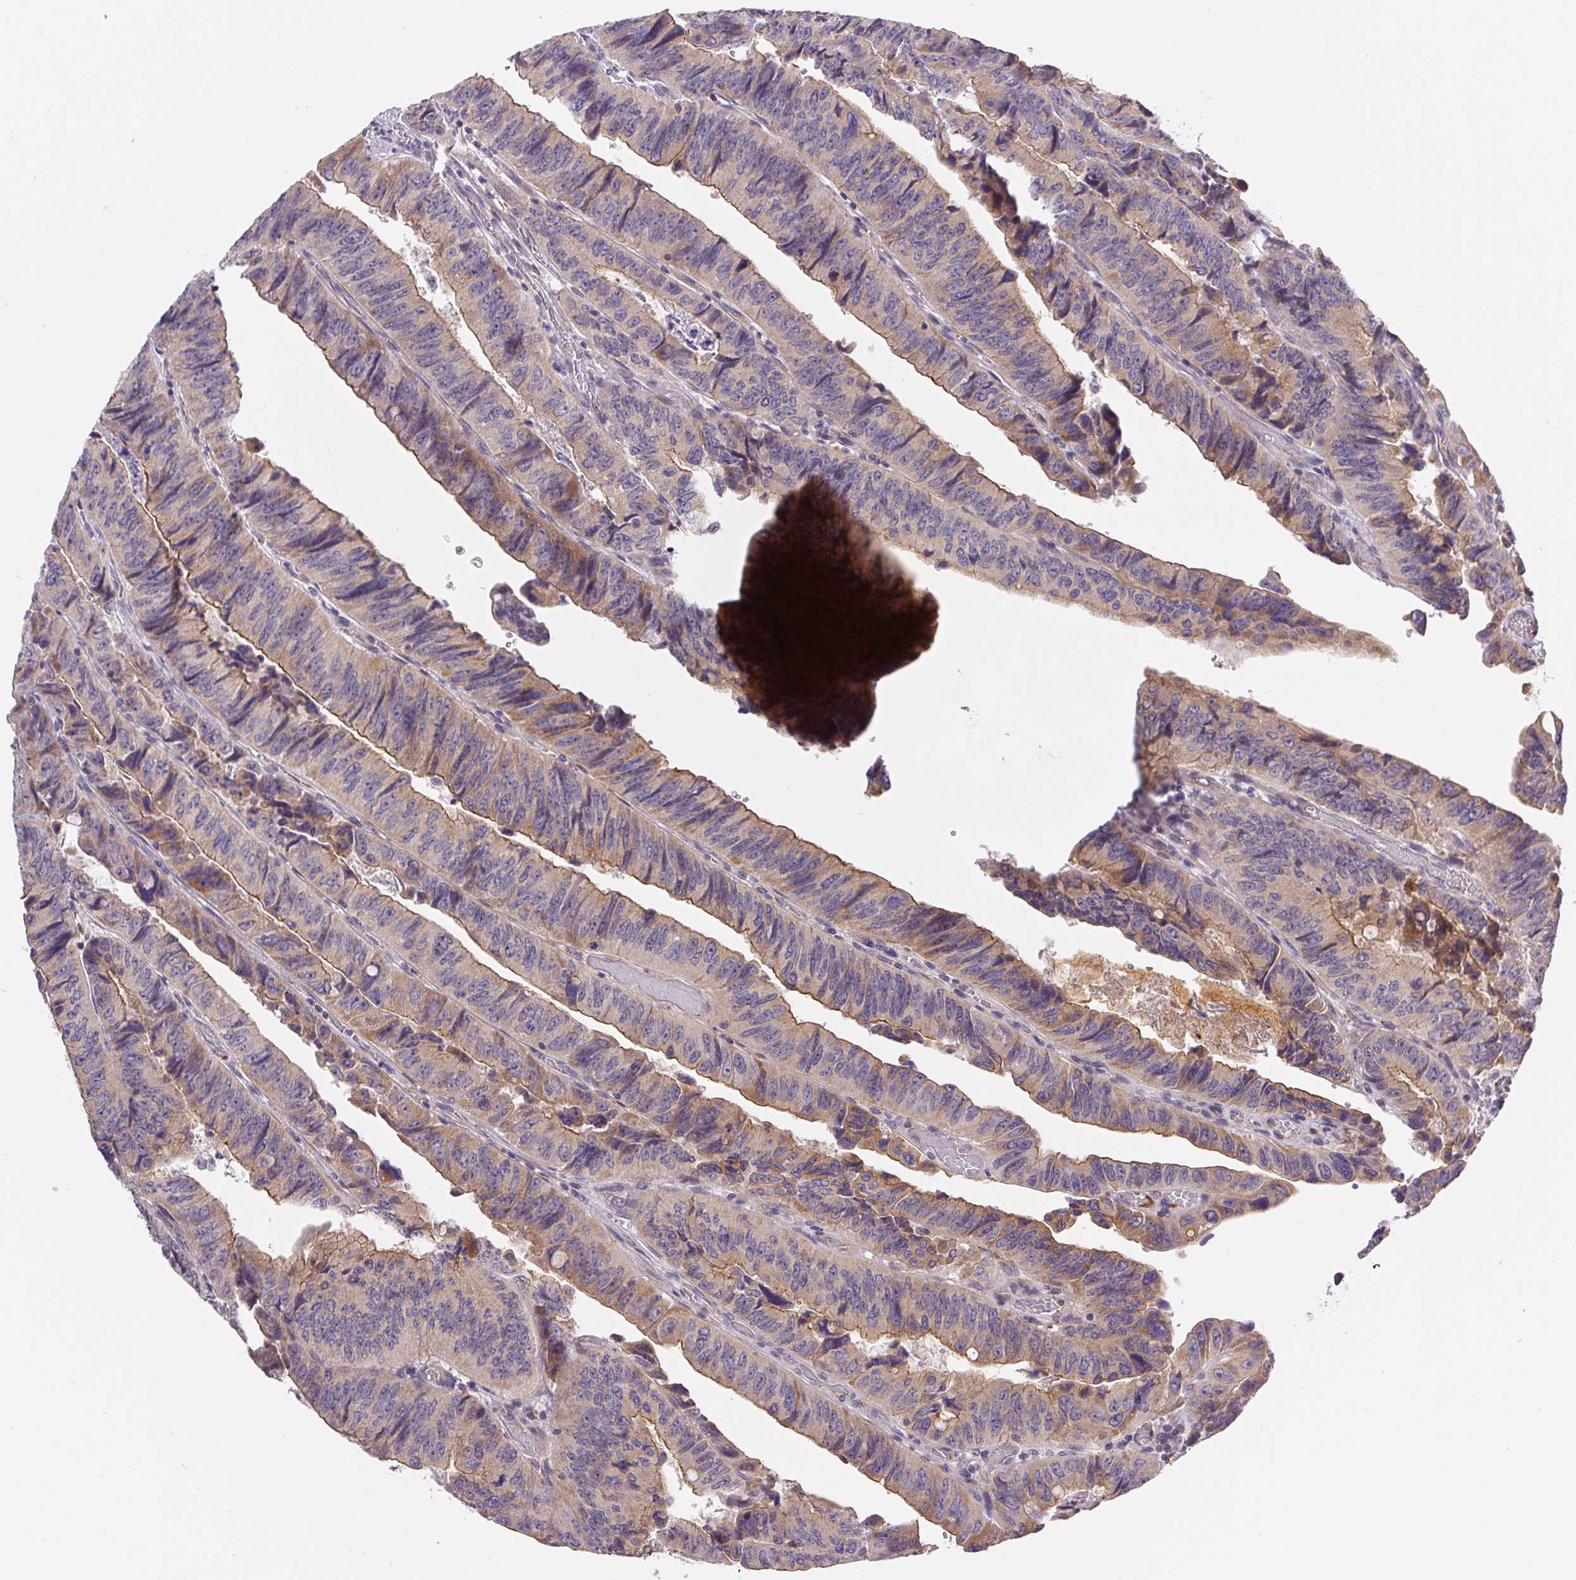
{"staining": {"intensity": "weak", "quantity": "25%-75%", "location": "cytoplasmic/membranous"}, "tissue": "colorectal cancer", "cell_type": "Tumor cells", "image_type": "cancer", "snomed": [{"axis": "morphology", "description": "Adenocarcinoma, NOS"}, {"axis": "topography", "description": "Colon"}], "caption": "This histopathology image demonstrates IHC staining of human adenocarcinoma (colorectal), with low weak cytoplasmic/membranous positivity in approximately 25%-75% of tumor cells.", "gene": "EMC6", "patient": {"sex": "female", "age": 84}}